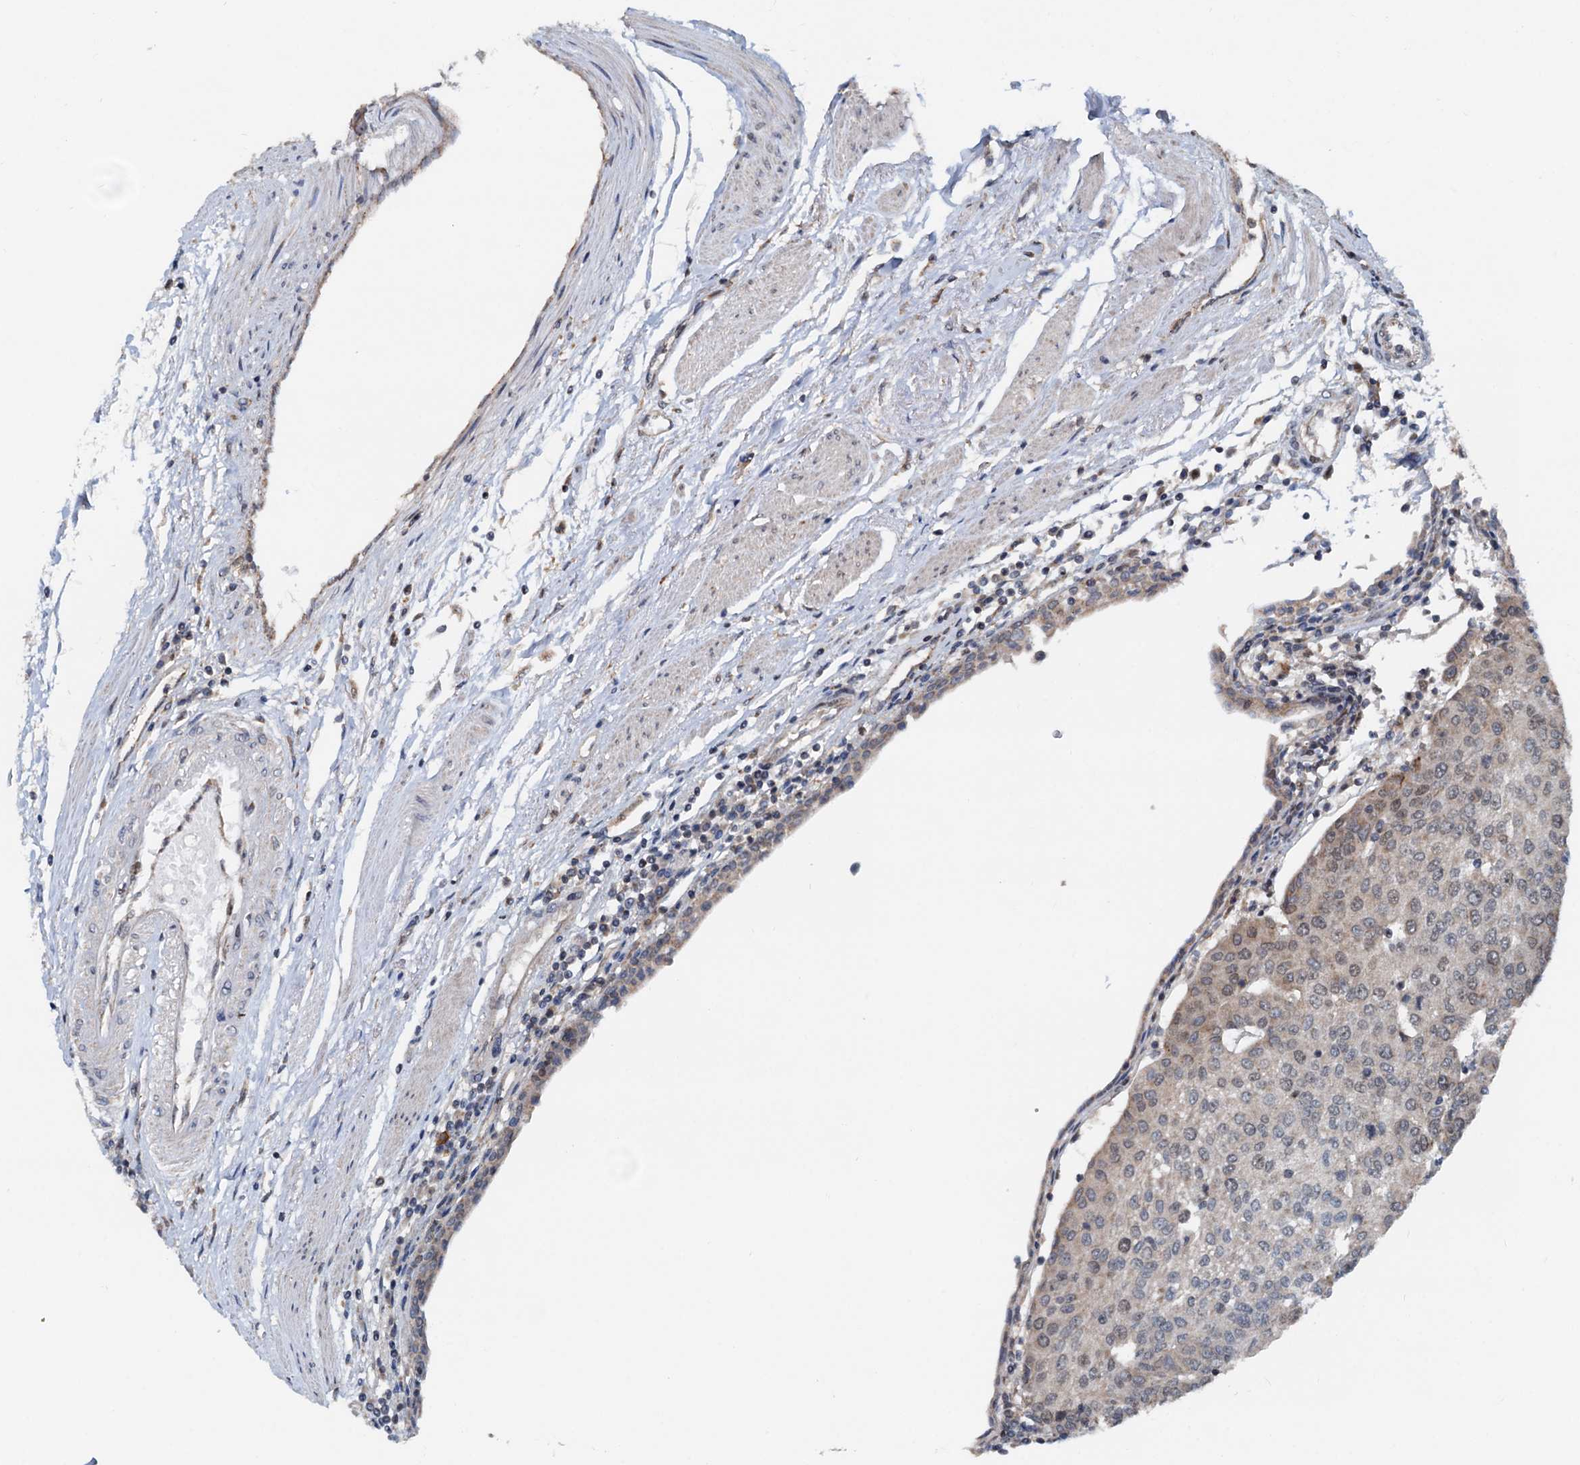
{"staining": {"intensity": "weak", "quantity": "<25%", "location": "cytoplasmic/membranous,nuclear"}, "tissue": "urothelial cancer", "cell_type": "Tumor cells", "image_type": "cancer", "snomed": [{"axis": "morphology", "description": "Urothelial carcinoma, High grade"}, {"axis": "topography", "description": "Urinary bladder"}], "caption": "An image of human urothelial carcinoma (high-grade) is negative for staining in tumor cells. (DAB (3,3'-diaminobenzidine) IHC with hematoxylin counter stain).", "gene": "MCMBP", "patient": {"sex": "female", "age": 85}}